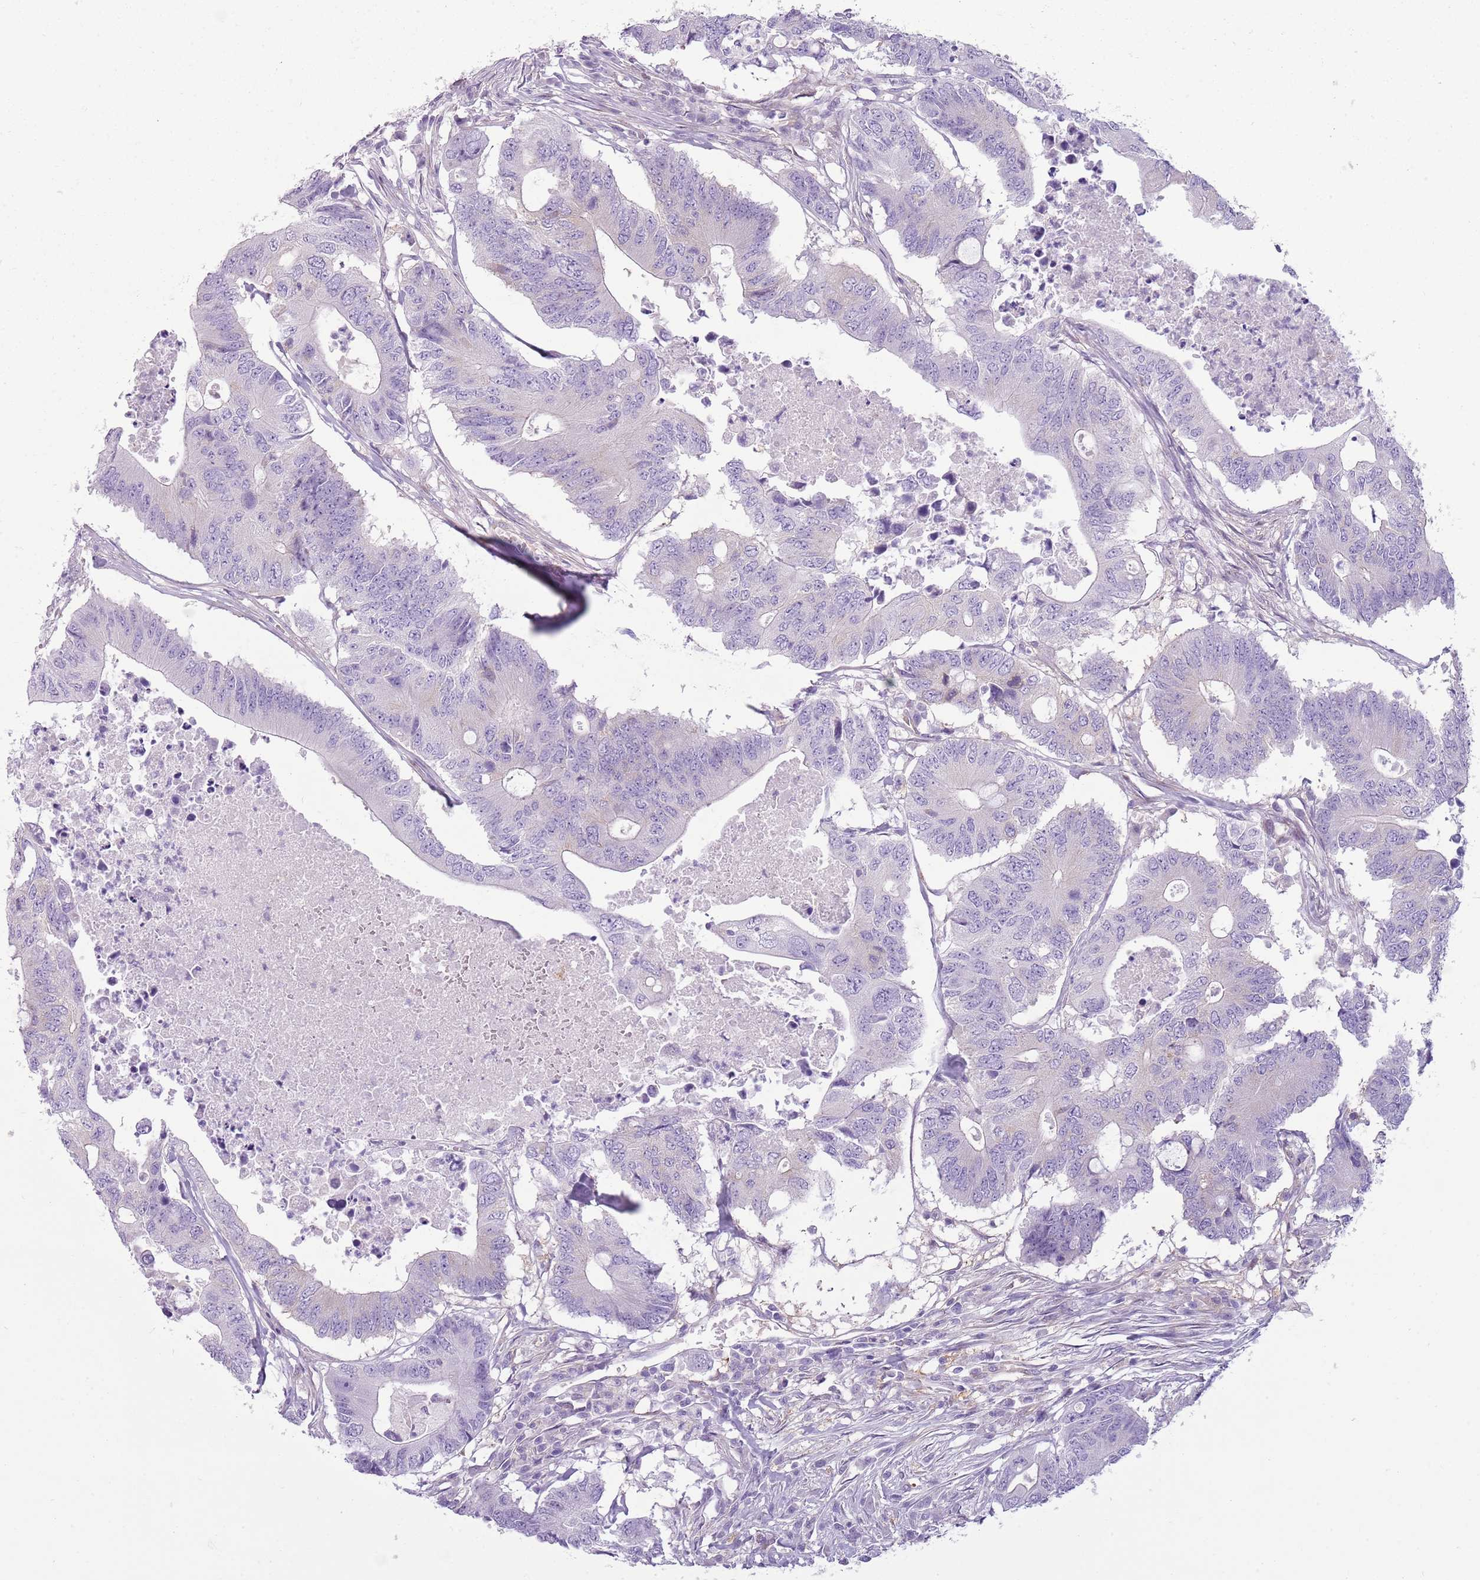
{"staining": {"intensity": "negative", "quantity": "none", "location": "none"}, "tissue": "colorectal cancer", "cell_type": "Tumor cells", "image_type": "cancer", "snomed": [{"axis": "morphology", "description": "Adenocarcinoma, NOS"}, {"axis": "topography", "description": "Colon"}], "caption": "Immunohistochemistry (IHC) of human colorectal cancer reveals no staining in tumor cells.", "gene": "SNX1", "patient": {"sex": "male", "age": 71}}